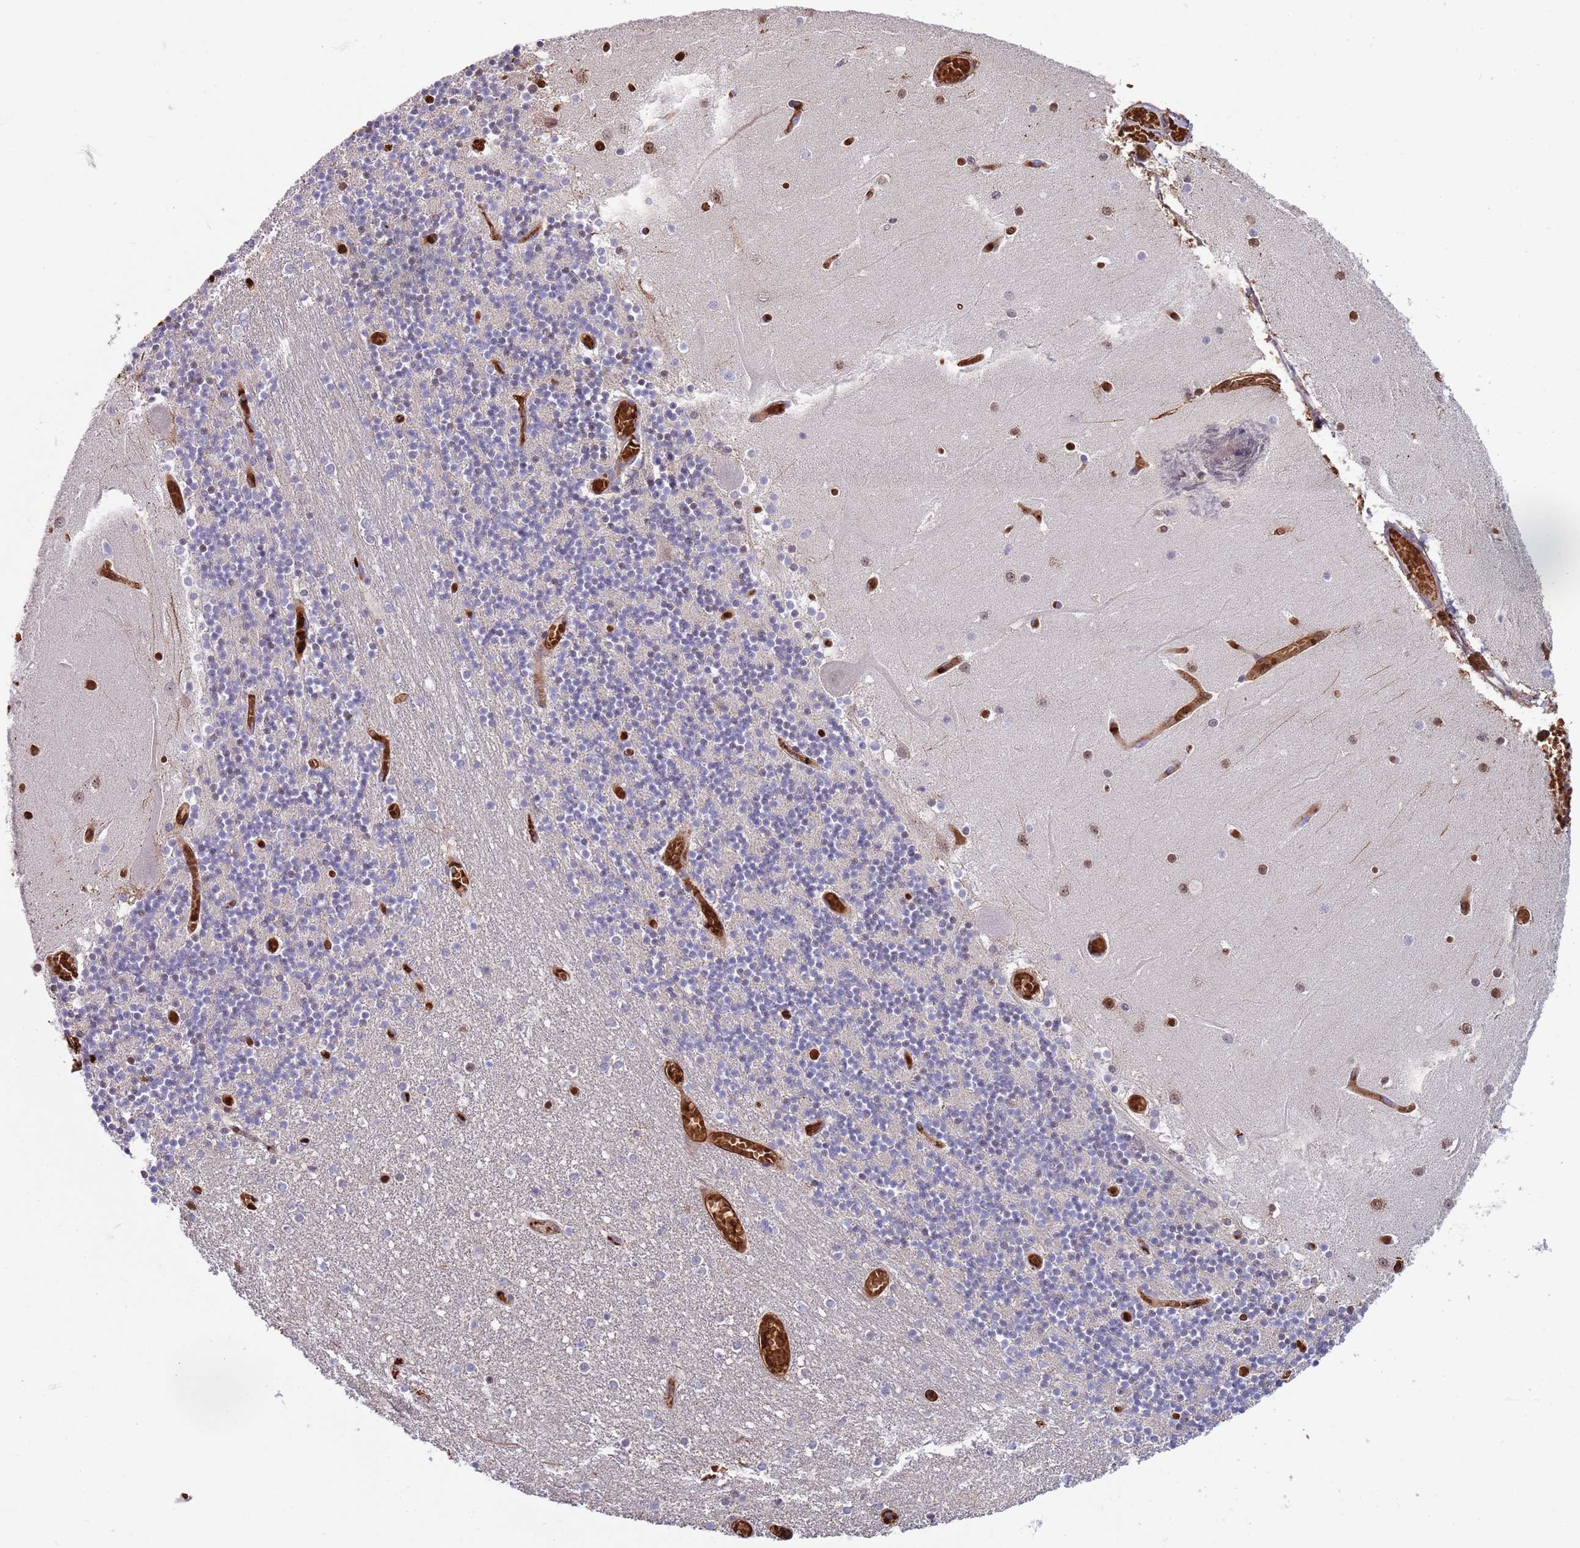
{"staining": {"intensity": "negative", "quantity": "none", "location": "none"}, "tissue": "cerebellum", "cell_type": "Cells in granular layer", "image_type": "normal", "snomed": [{"axis": "morphology", "description": "Normal tissue, NOS"}, {"axis": "topography", "description": "Cerebellum"}], "caption": "Cells in granular layer show no significant protein positivity in normal cerebellum.", "gene": "LYPD6B", "patient": {"sex": "female", "age": 28}}